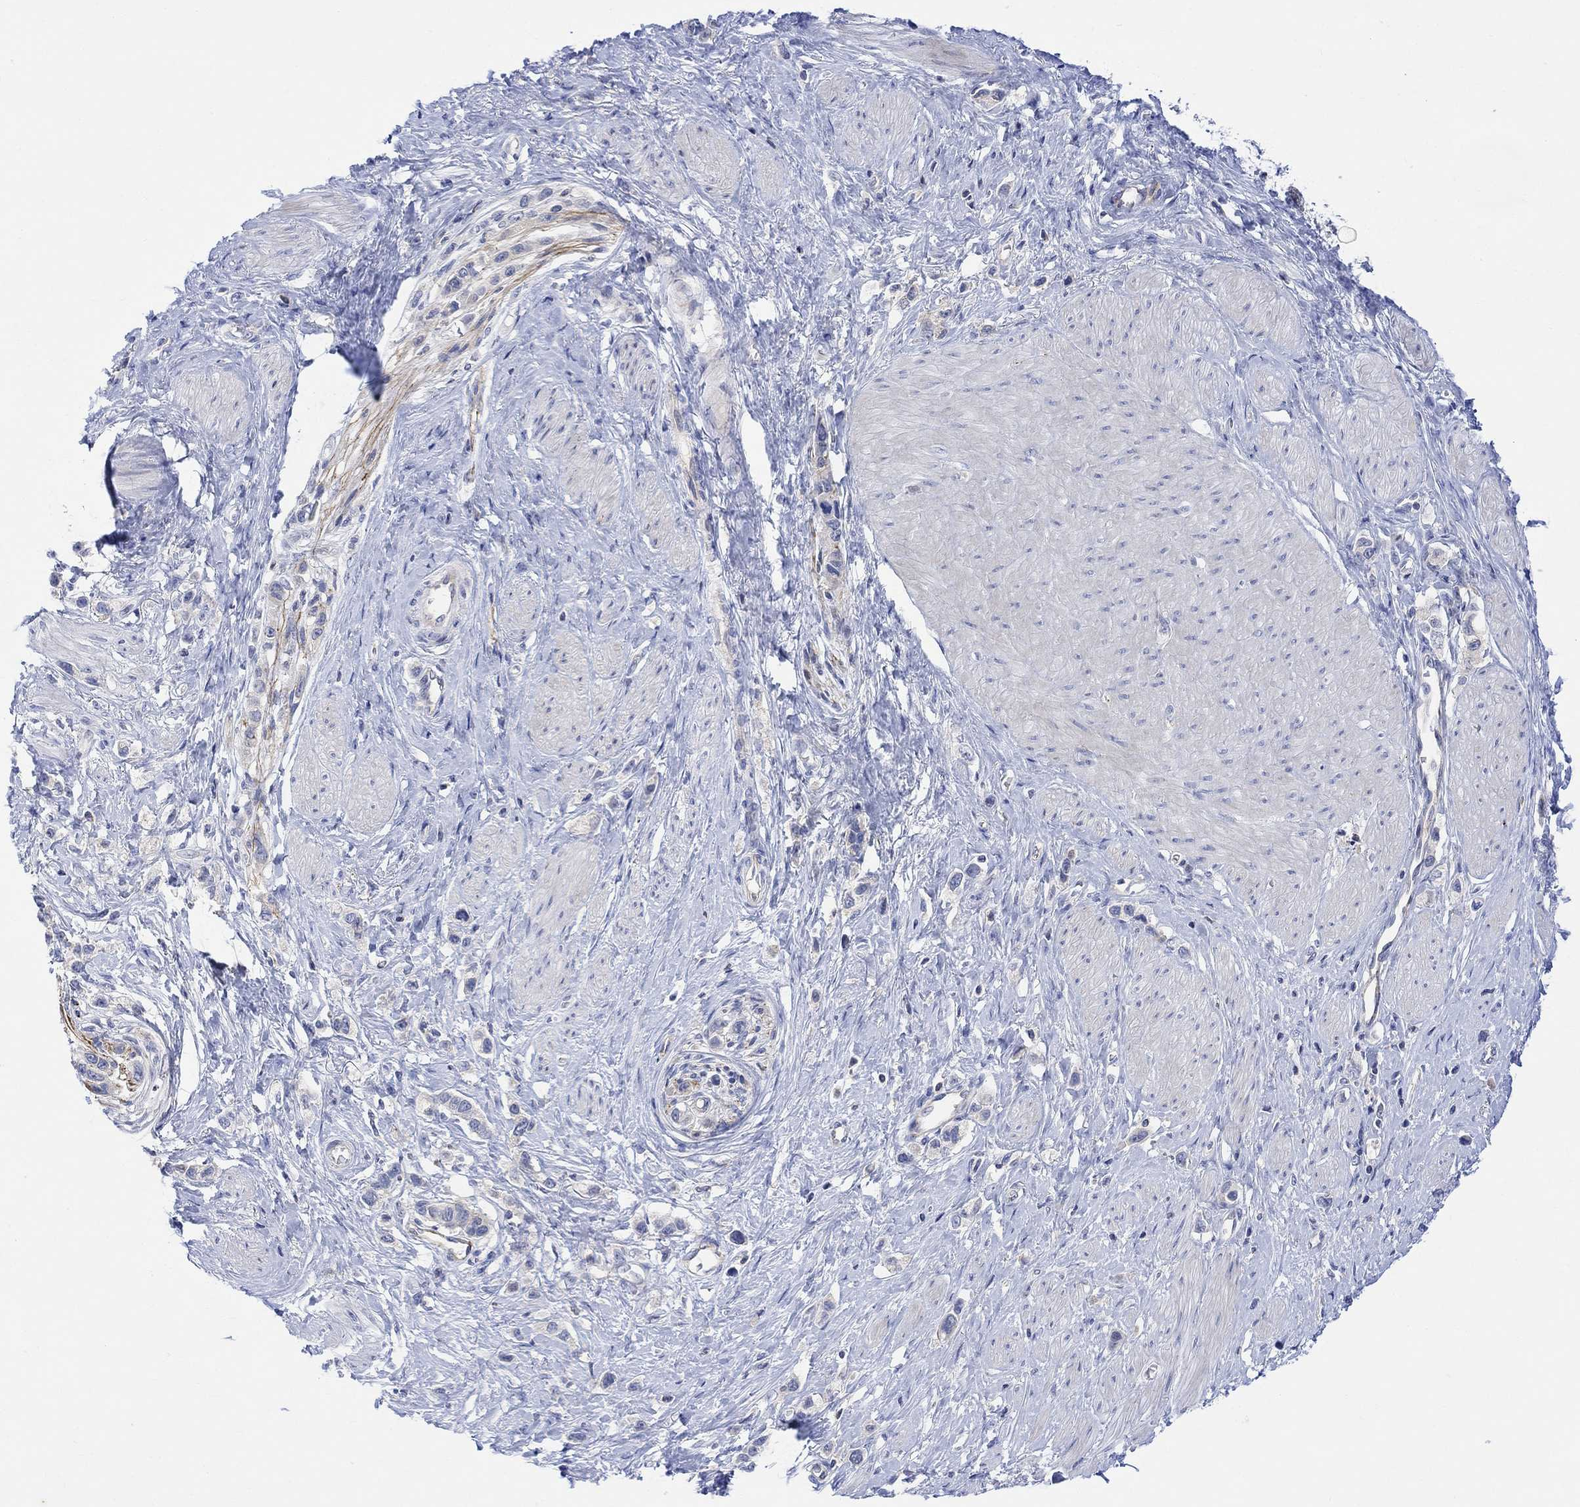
{"staining": {"intensity": "negative", "quantity": "none", "location": "none"}, "tissue": "stomach cancer", "cell_type": "Tumor cells", "image_type": "cancer", "snomed": [{"axis": "morphology", "description": "Normal tissue, NOS"}, {"axis": "morphology", "description": "Adenocarcinoma, NOS"}, {"axis": "morphology", "description": "Adenocarcinoma, High grade"}, {"axis": "topography", "description": "Stomach, upper"}, {"axis": "topography", "description": "Stomach"}], "caption": "A photomicrograph of stomach adenocarcinoma stained for a protein demonstrates no brown staining in tumor cells. The staining is performed using DAB brown chromogen with nuclei counter-stained in using hematoxylin.", "gene": "ARSK", "patient": {"sex": "female", "age": 65}}